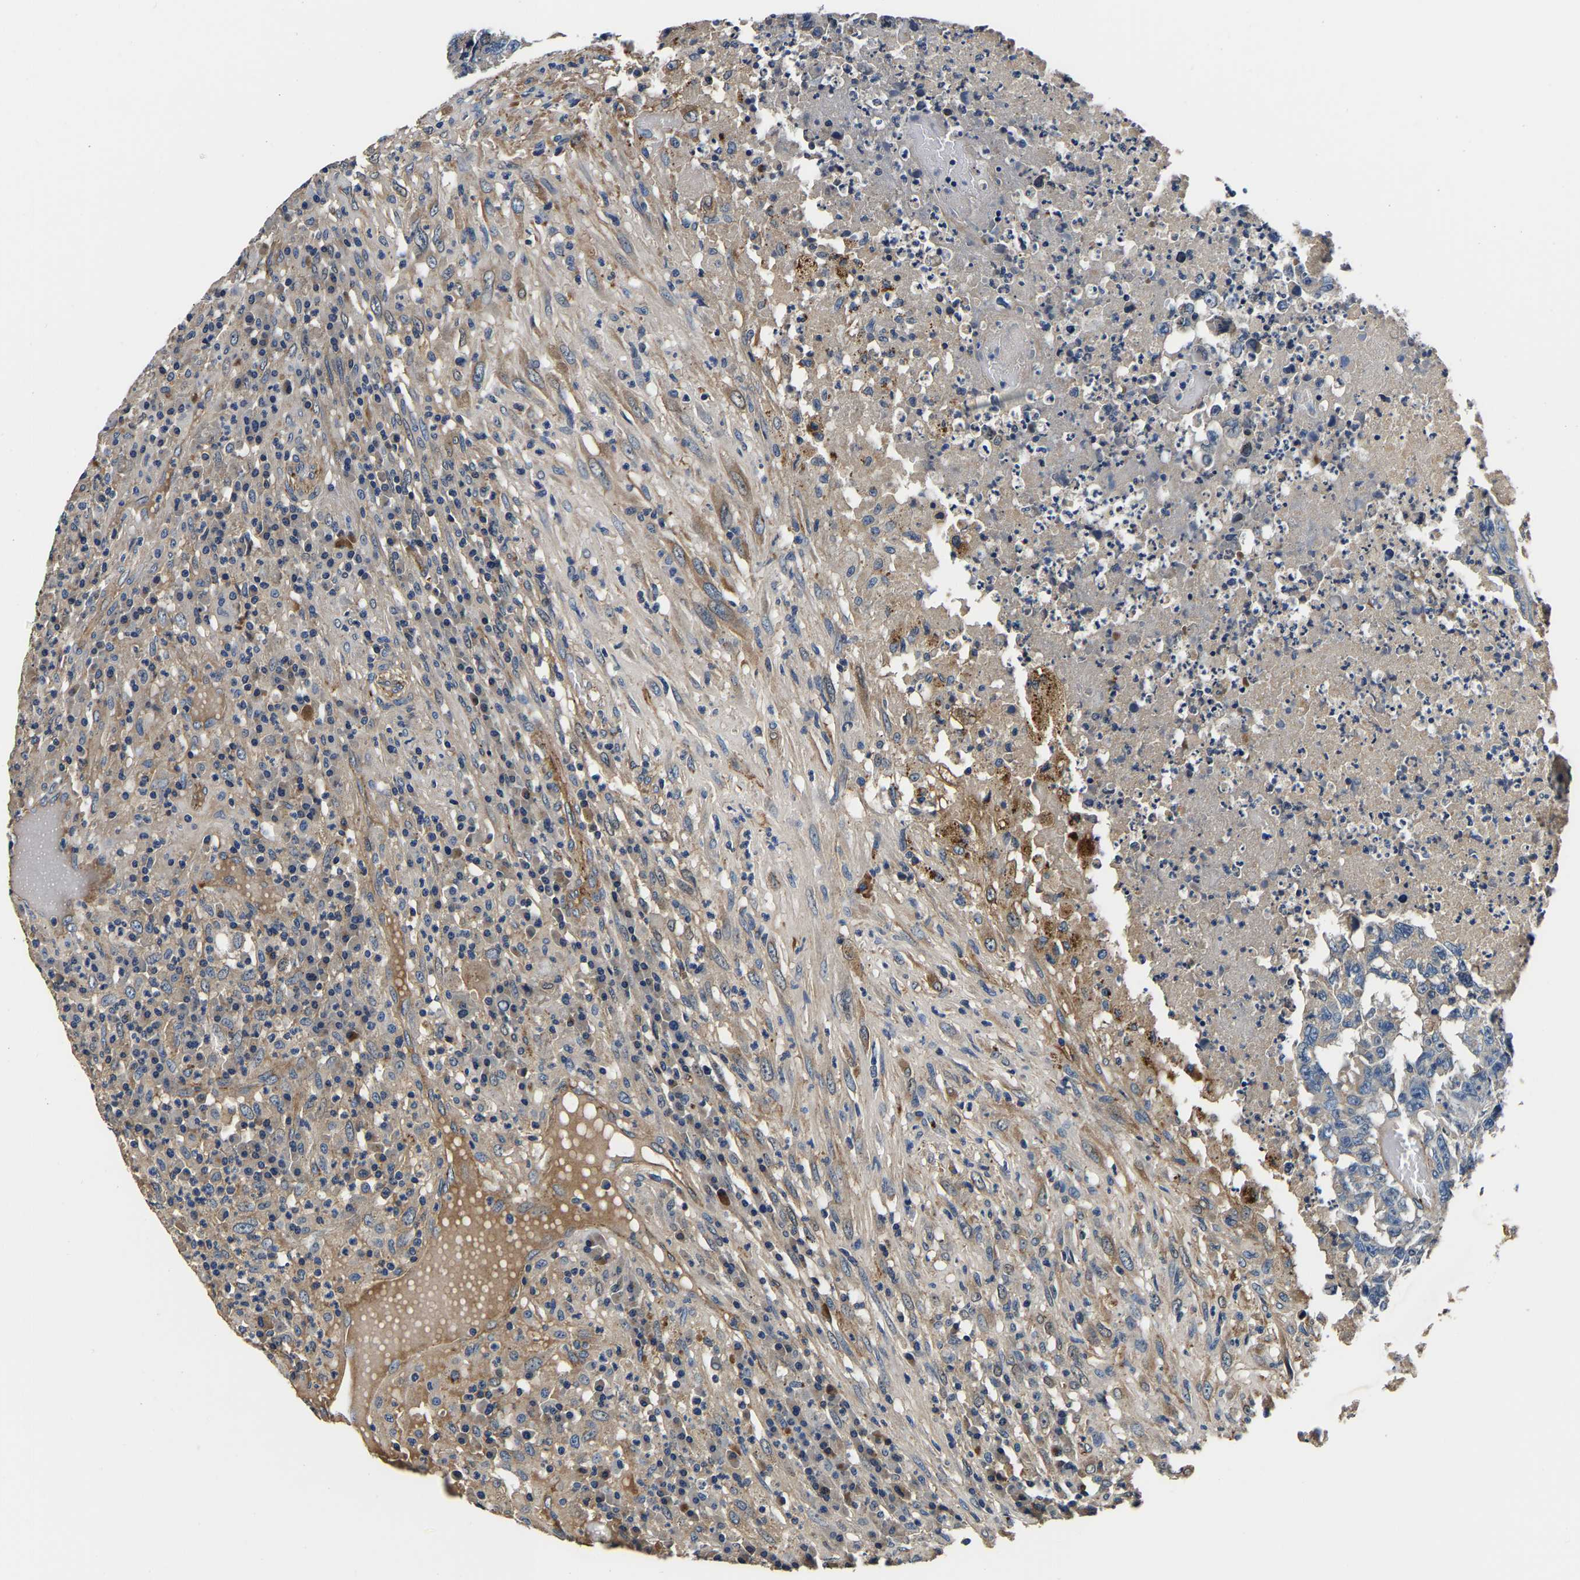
{"staining": {"intensity": "negative", "quantity": "none", "location": "none"}, "tissue": "testis cancer", "cell_type": "Tumor cells", "image_type": "cancer", "snomed": [{"axis": "morphology", "description": "Necrosis, NOS"}, {"axis": "morphology", "description": "Carcinoma, Embryonal, NOS"}, {"axis": "topography", "description": "Testis"}], "caption": "DAB (3,3'-diaminobenzidine) immunohistochemical staining of human testis cancer demonstrates no significant expression in tumor cells. (DAB (3,3'-diaminobenzidine) immunohistochemistry (IHC) with hematoxylin counter stain).", "gene": "SH3GLB1", "patient": {"sex": "male", "age": 19}}